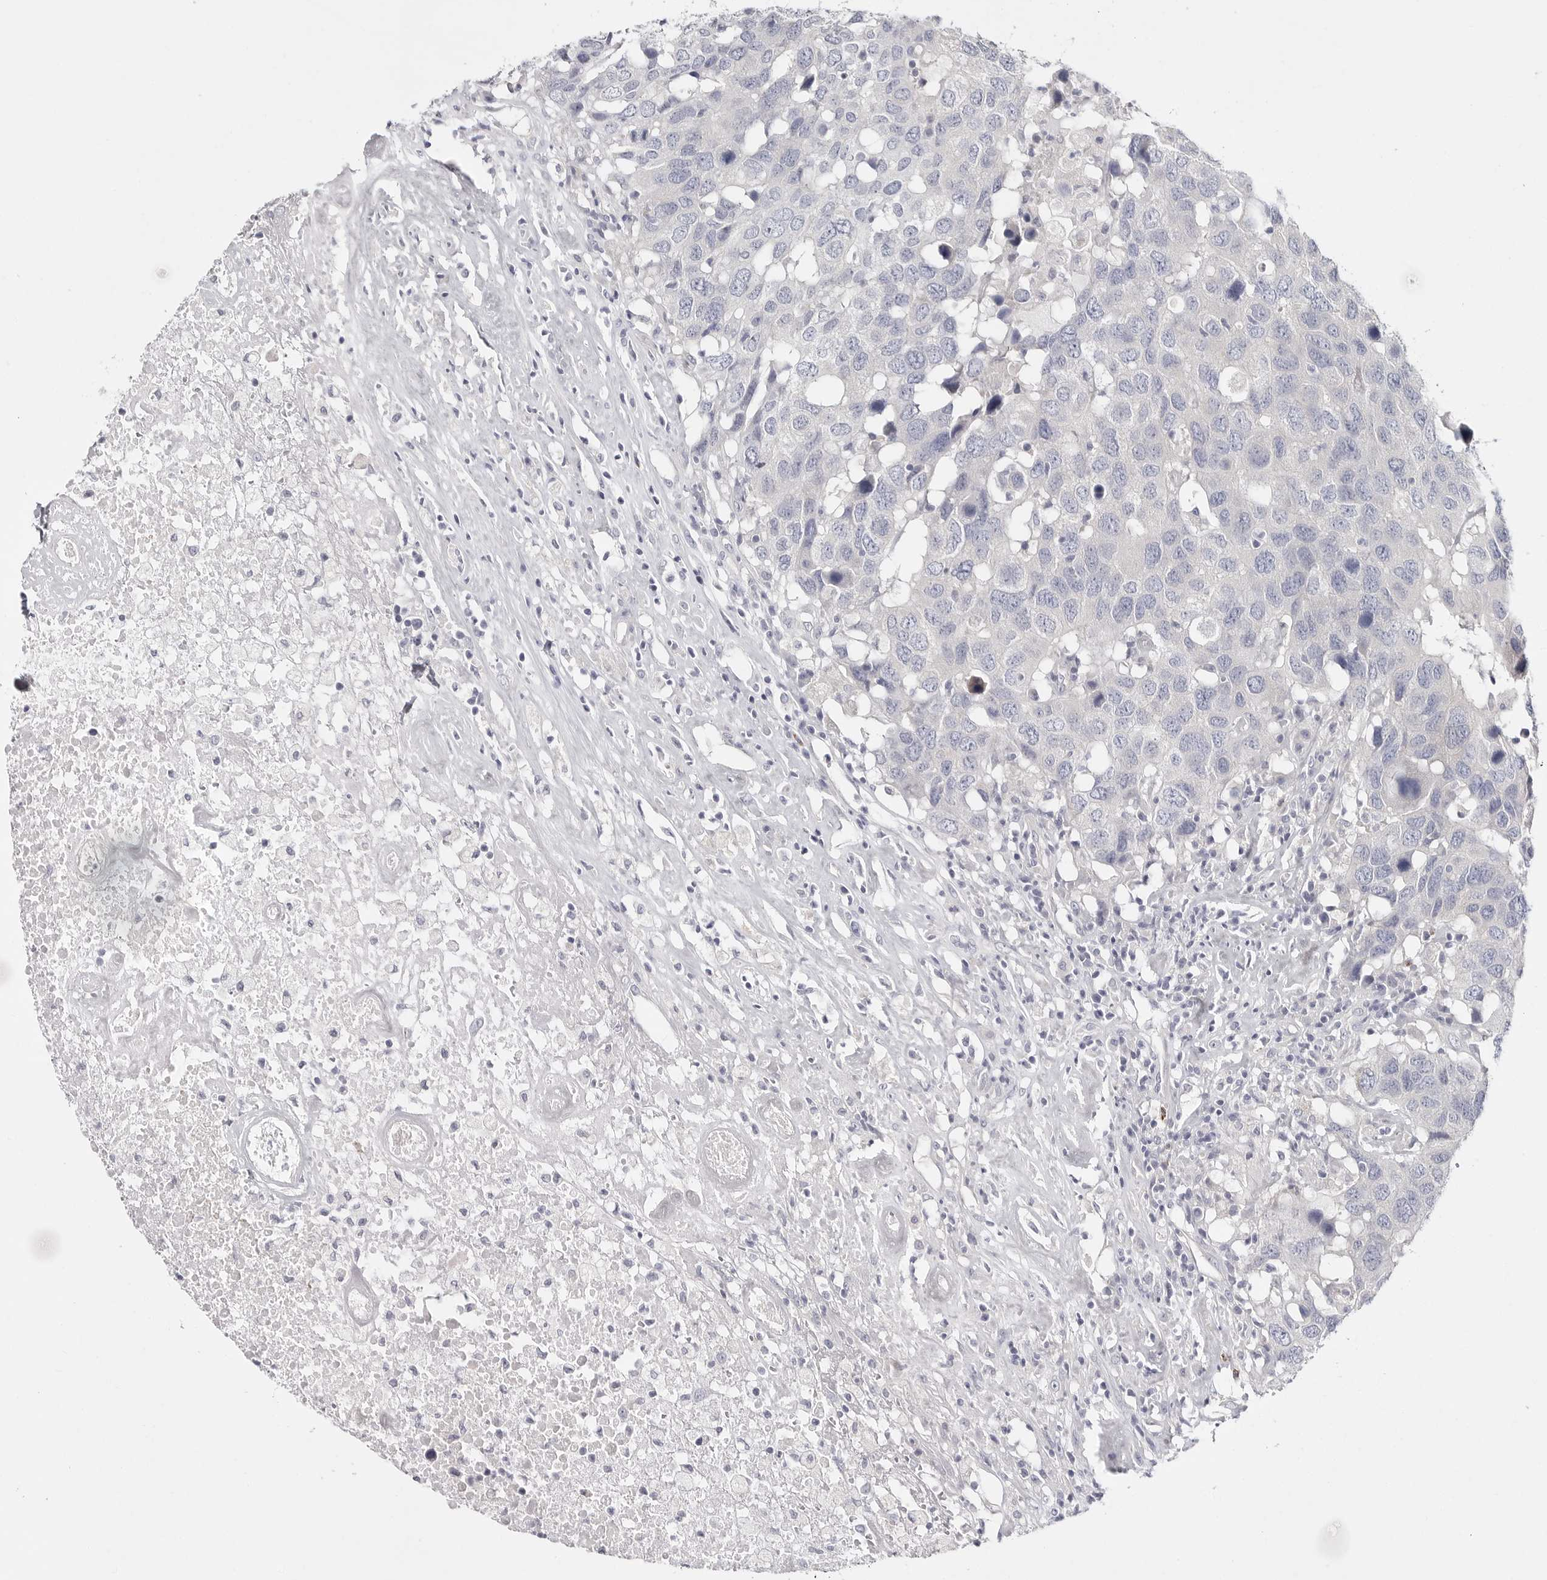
{"staining": {"intensity": "negative", "quantity": "none", "location": "none"}, "tissue": "head and neck cancer", "cell_type": "Tumor cells", "image_type": "cancer", "snomed": [{"axis": "morphology", "description": "Squamous cell carcinoma, NOS"}, {"axis": "topography", "description": "Head-Neck"}], "caption": "Immunohistochemistry micrograph of neoplastic tissue: head and neck cancer stained with DAB (3,3'-diaminobenzidine) demonstrates no significant protein expression in tumor cells.", "gene": "ELP3", "patient": {"sex": "male", "age": 66}}